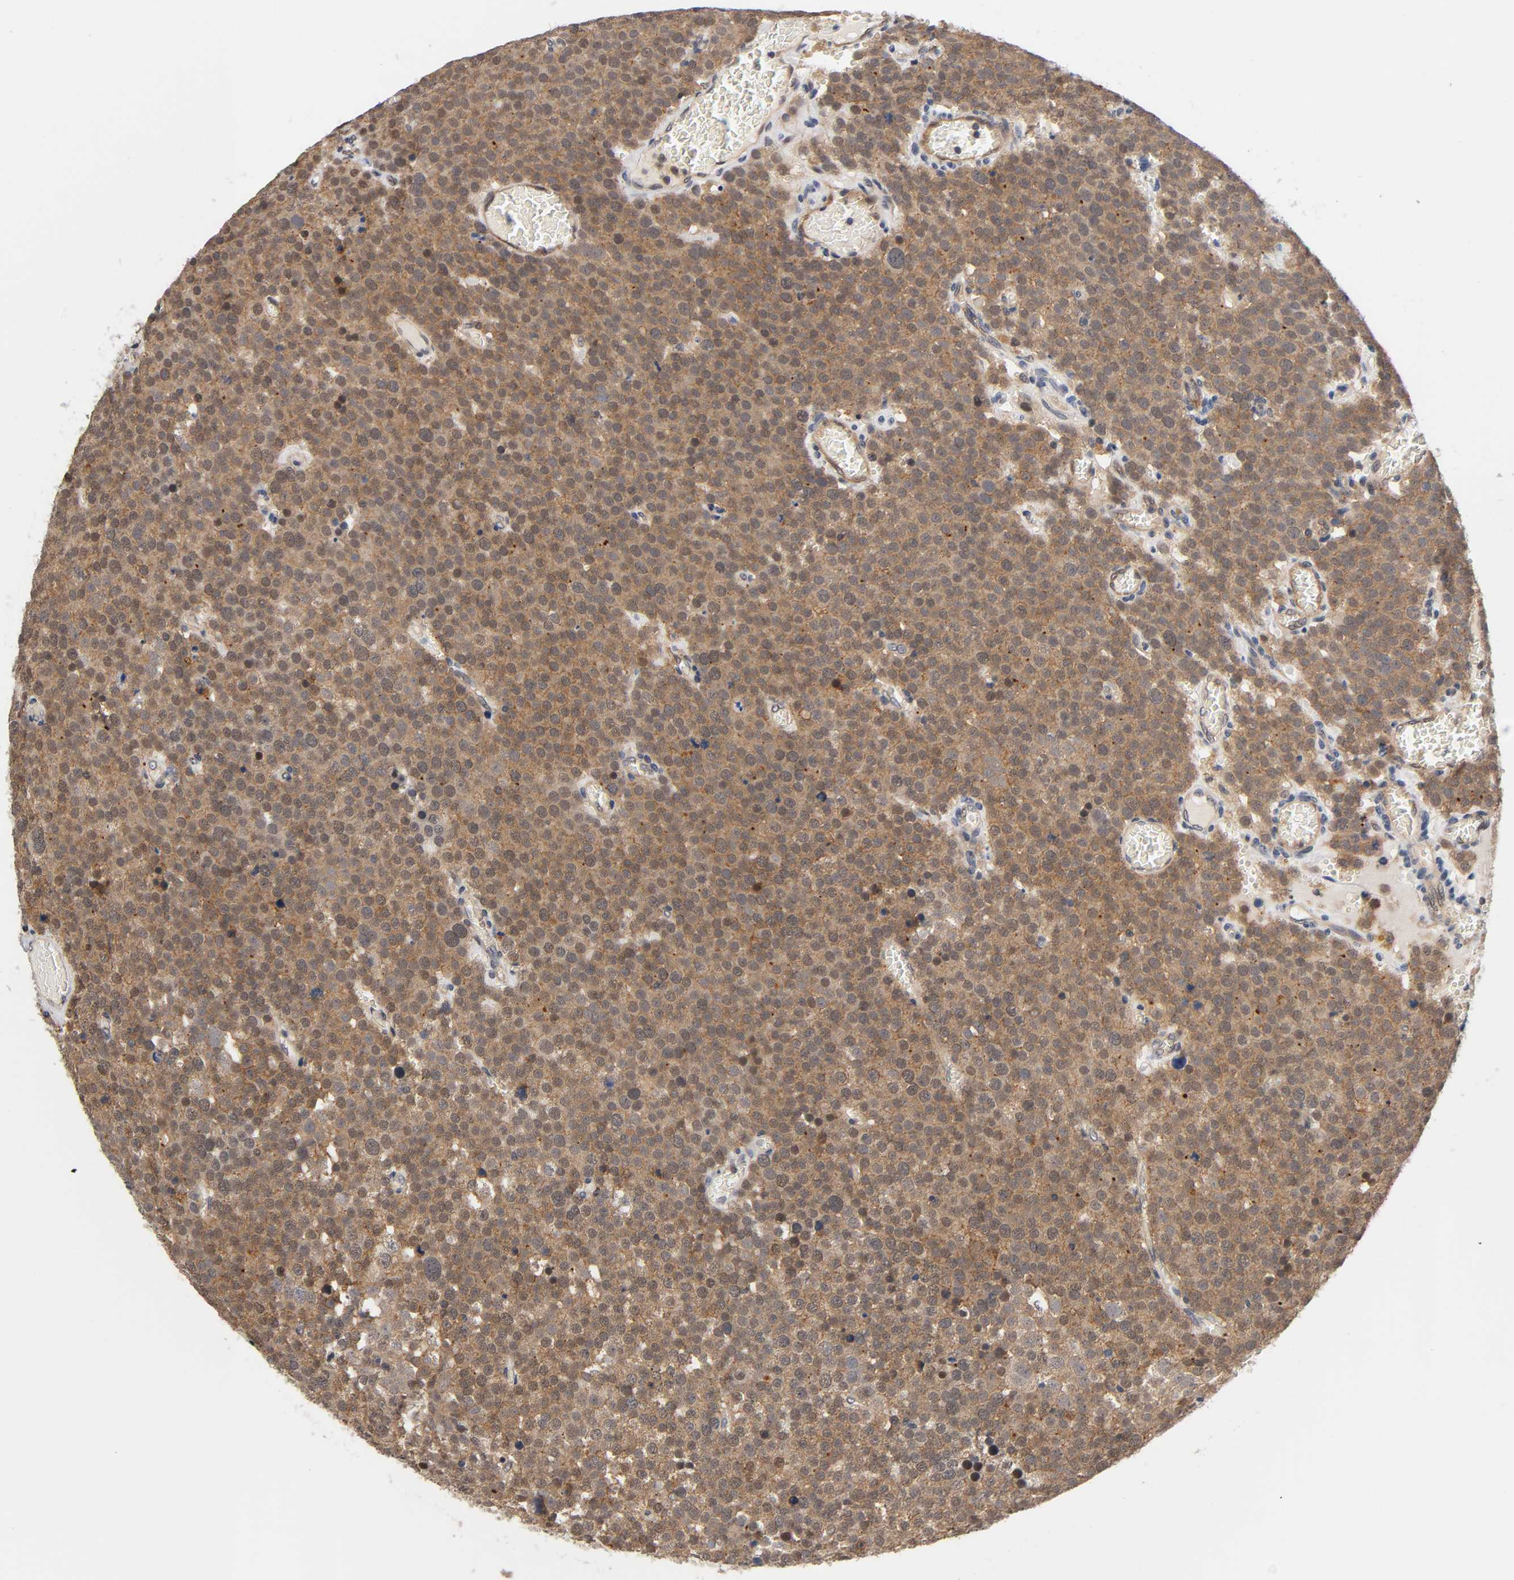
{"staining": {"intensity": "moderate", "quantity": ">75%", "location": "cytoplasmic/membranous"}, "tissue": "testis cancer", "cell_type": "Tumor cells", "image_type": "cancer", "snomed": [{"axis": "morphology", "description": "Seminoma, NOS"}, {"axis": "topography", "description": "Testis"}], "caption": "A medium amount of moderate cytoplasmic/membranous staining is seen in approximately >75% of tumor cells in testis cancer tissue. Immunohistochemistry stains the protein of interest in brown and the nuclei are stained blue.", "gene": "PRKAB1", "patient": {"sex": "male", "age": 71}}